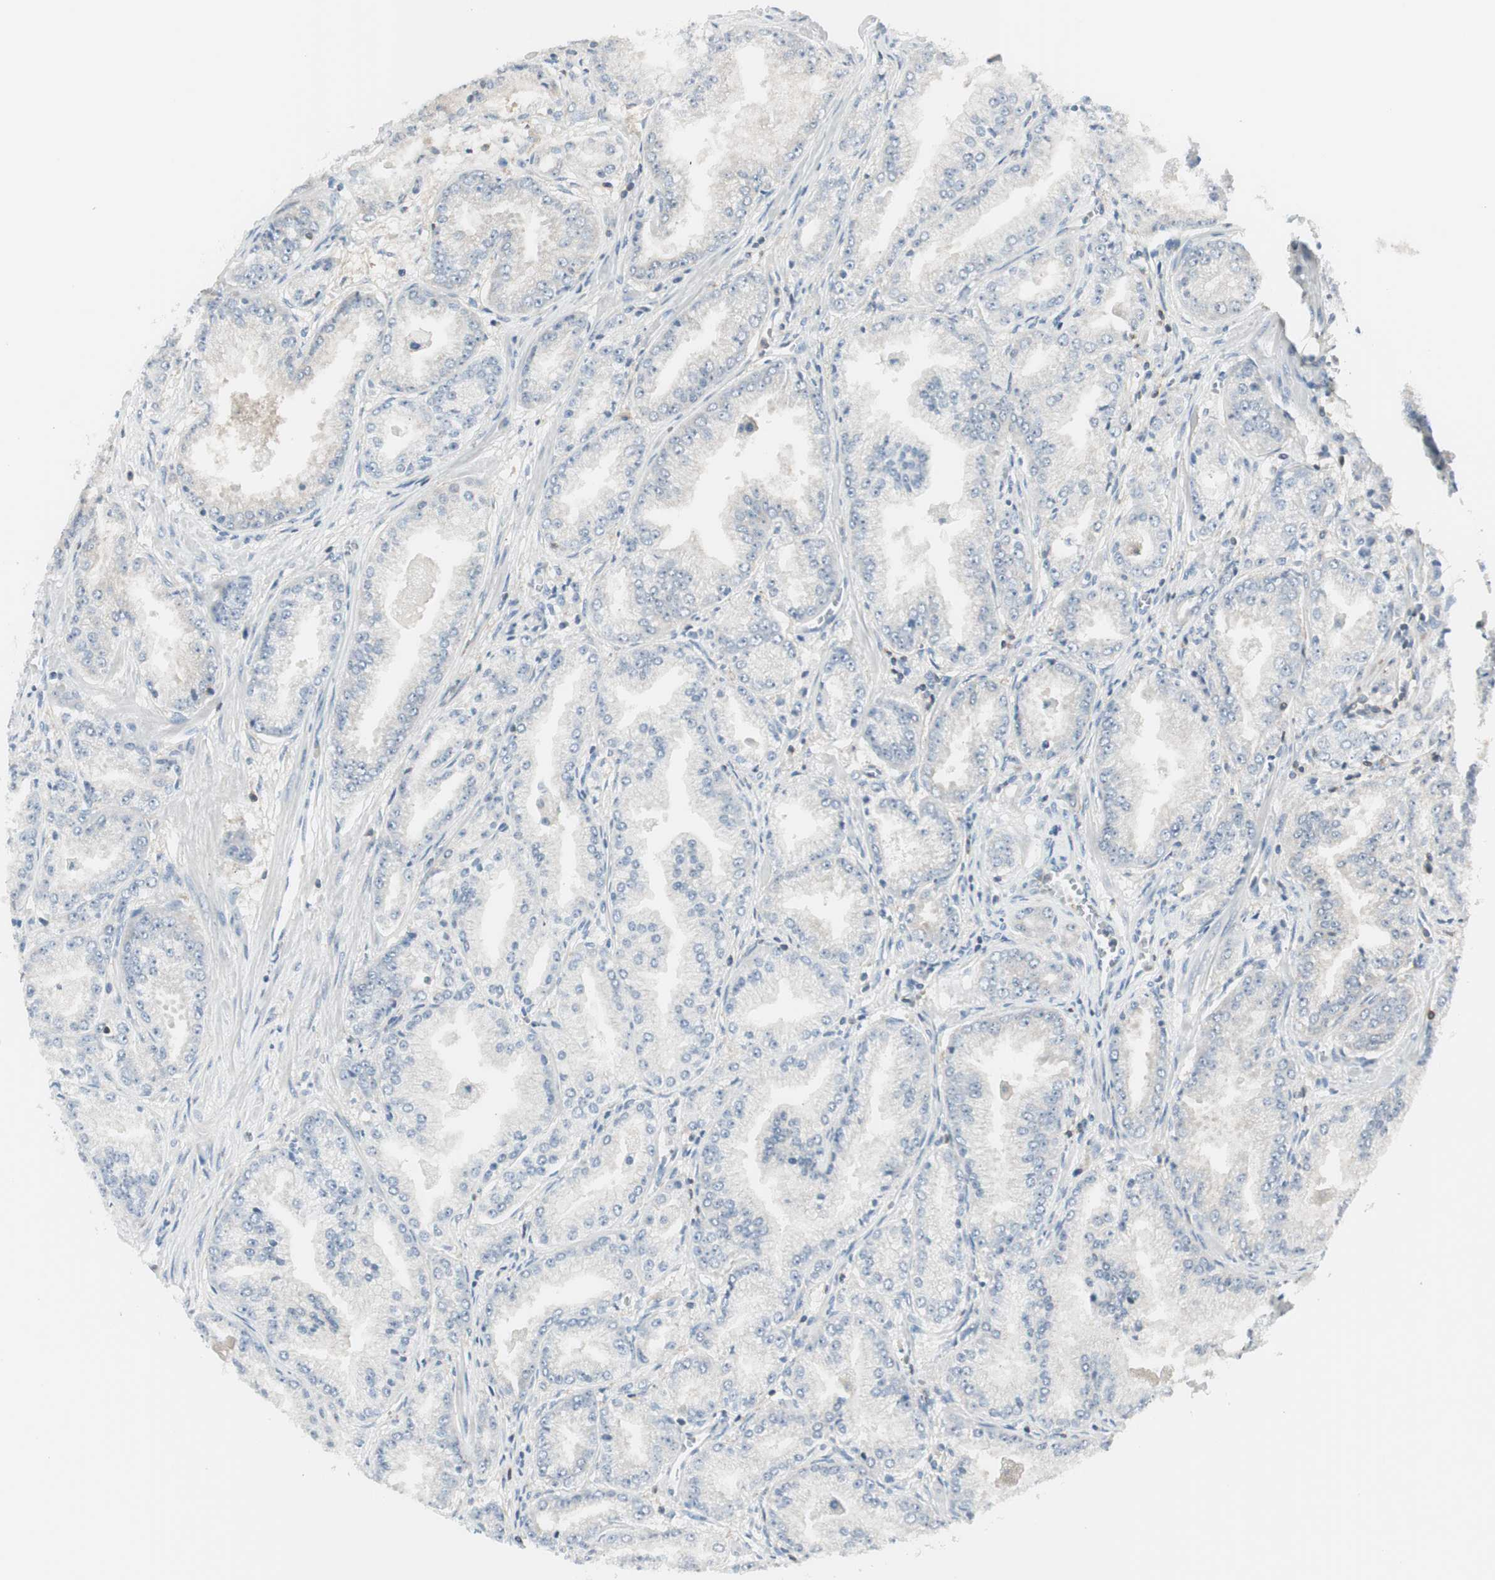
{"staining": {"intensity": "negative", "quantity": "none", "location": "none"}, "tissue": "prostate cancer", "cell_type": "Tumor cells", "image_type": "cancer", "snomed": [{"axis": "morphology", "description": "Adenocarcinoma, High grade"}, {"axis": "topography", "description": "Prostate"}], "caption": "Immunohistochemistry image of neoplastic tissue: prostate adenocarcinoma (high-grade) stained with DAB displays no significant protein positivity in tumor cells.", "gene": "SLC9A3R1", "patient": {"sex": "male", "age": 61}}